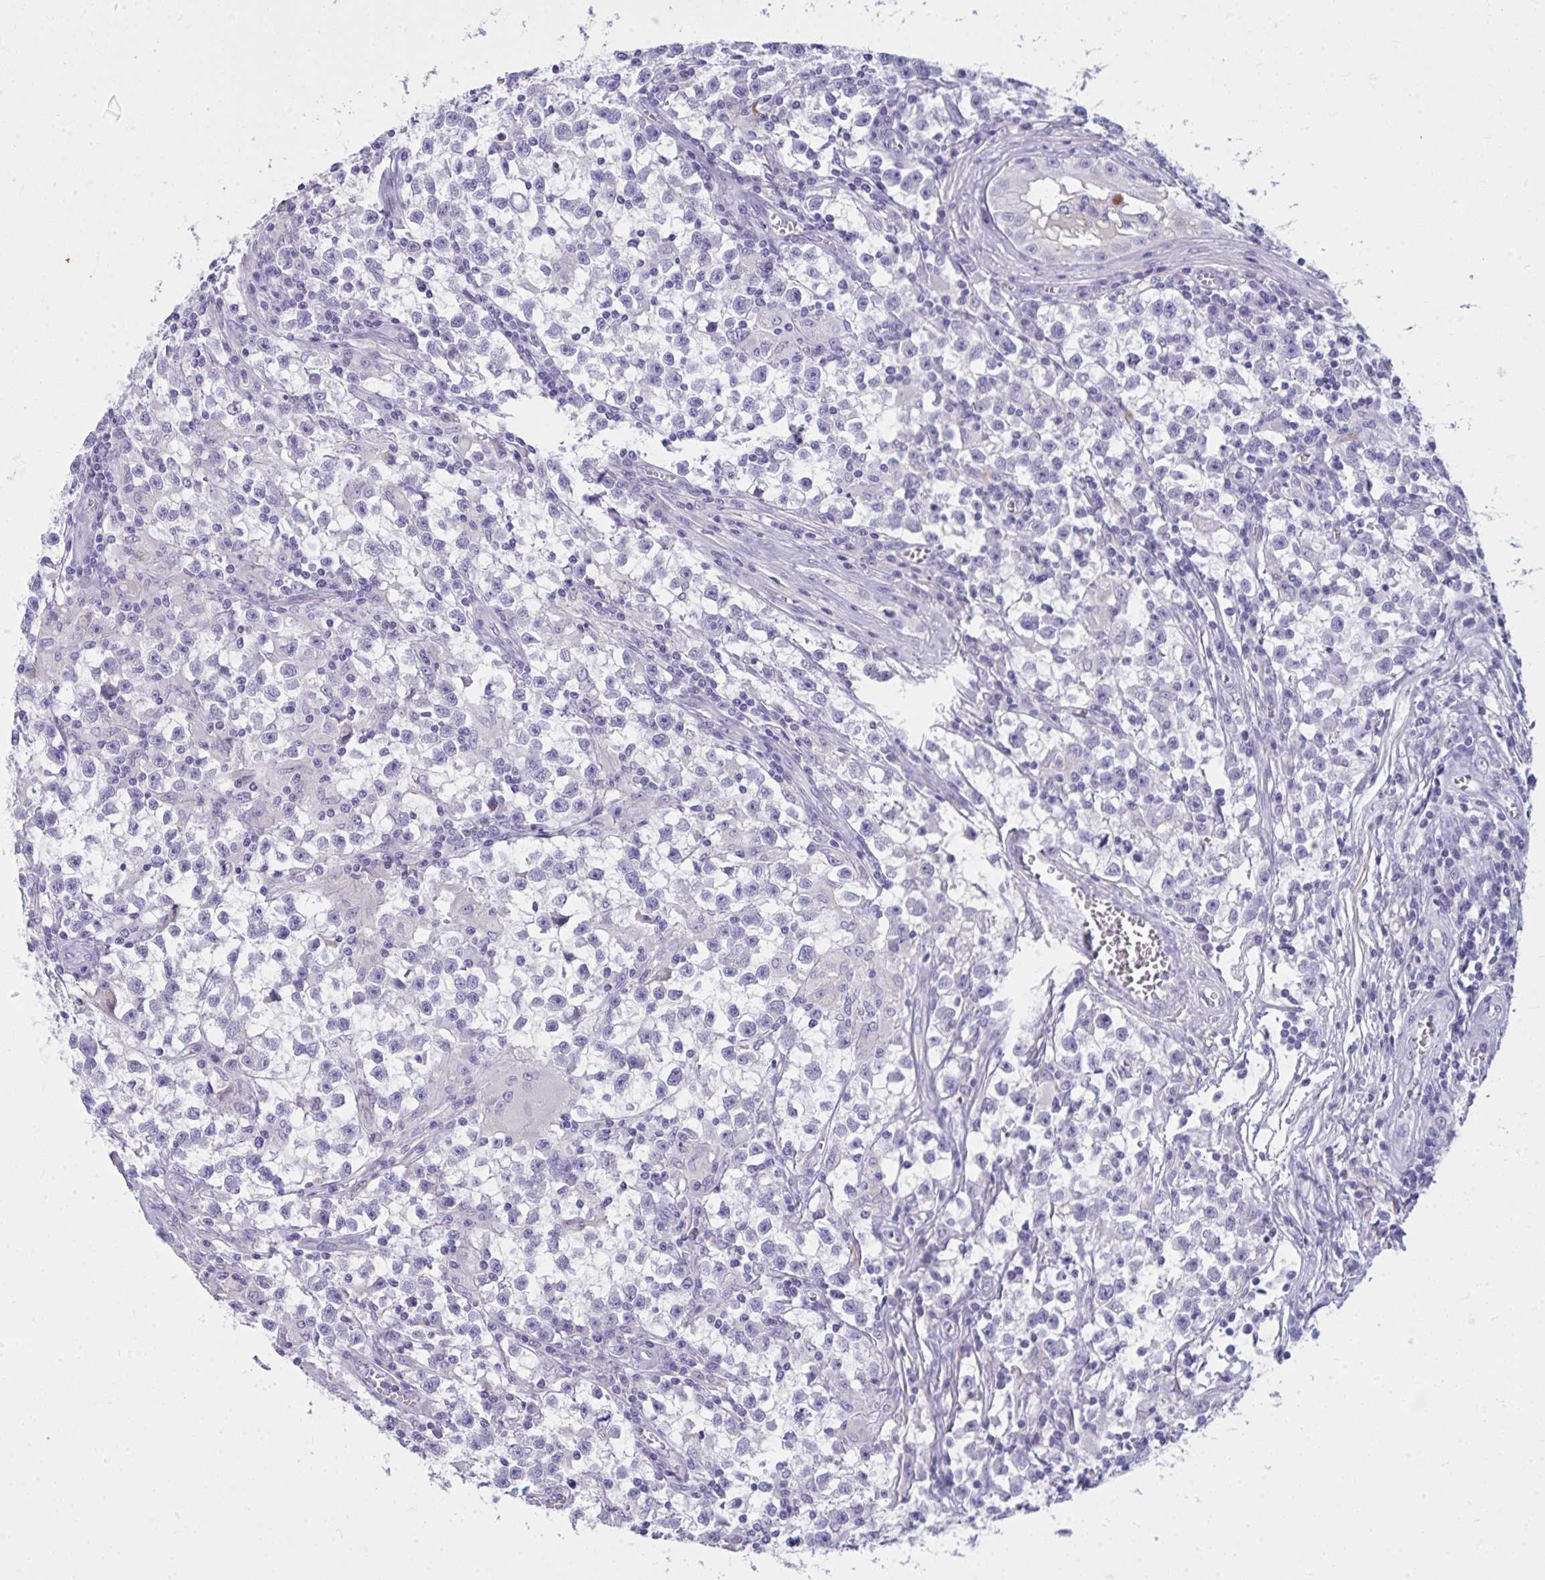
{"staining": {"intensity": "negative", "quantity": "none", "location": "none"}, "tissue": "testis cancer", "cell_type": "Tumor cells", "image_type": "cancer", "snomed": [{"axis": "morphology", "description": "Seminoma, NOS"}, {"axis": "topography", "description": "Testis"}], "caption": "Testis cancer (seminoma) stained for a protein using immunohistochemistry displays no expression tumor cells.", "gene": "PIGZ", "patient": {"sex": "male", "age": 31}}